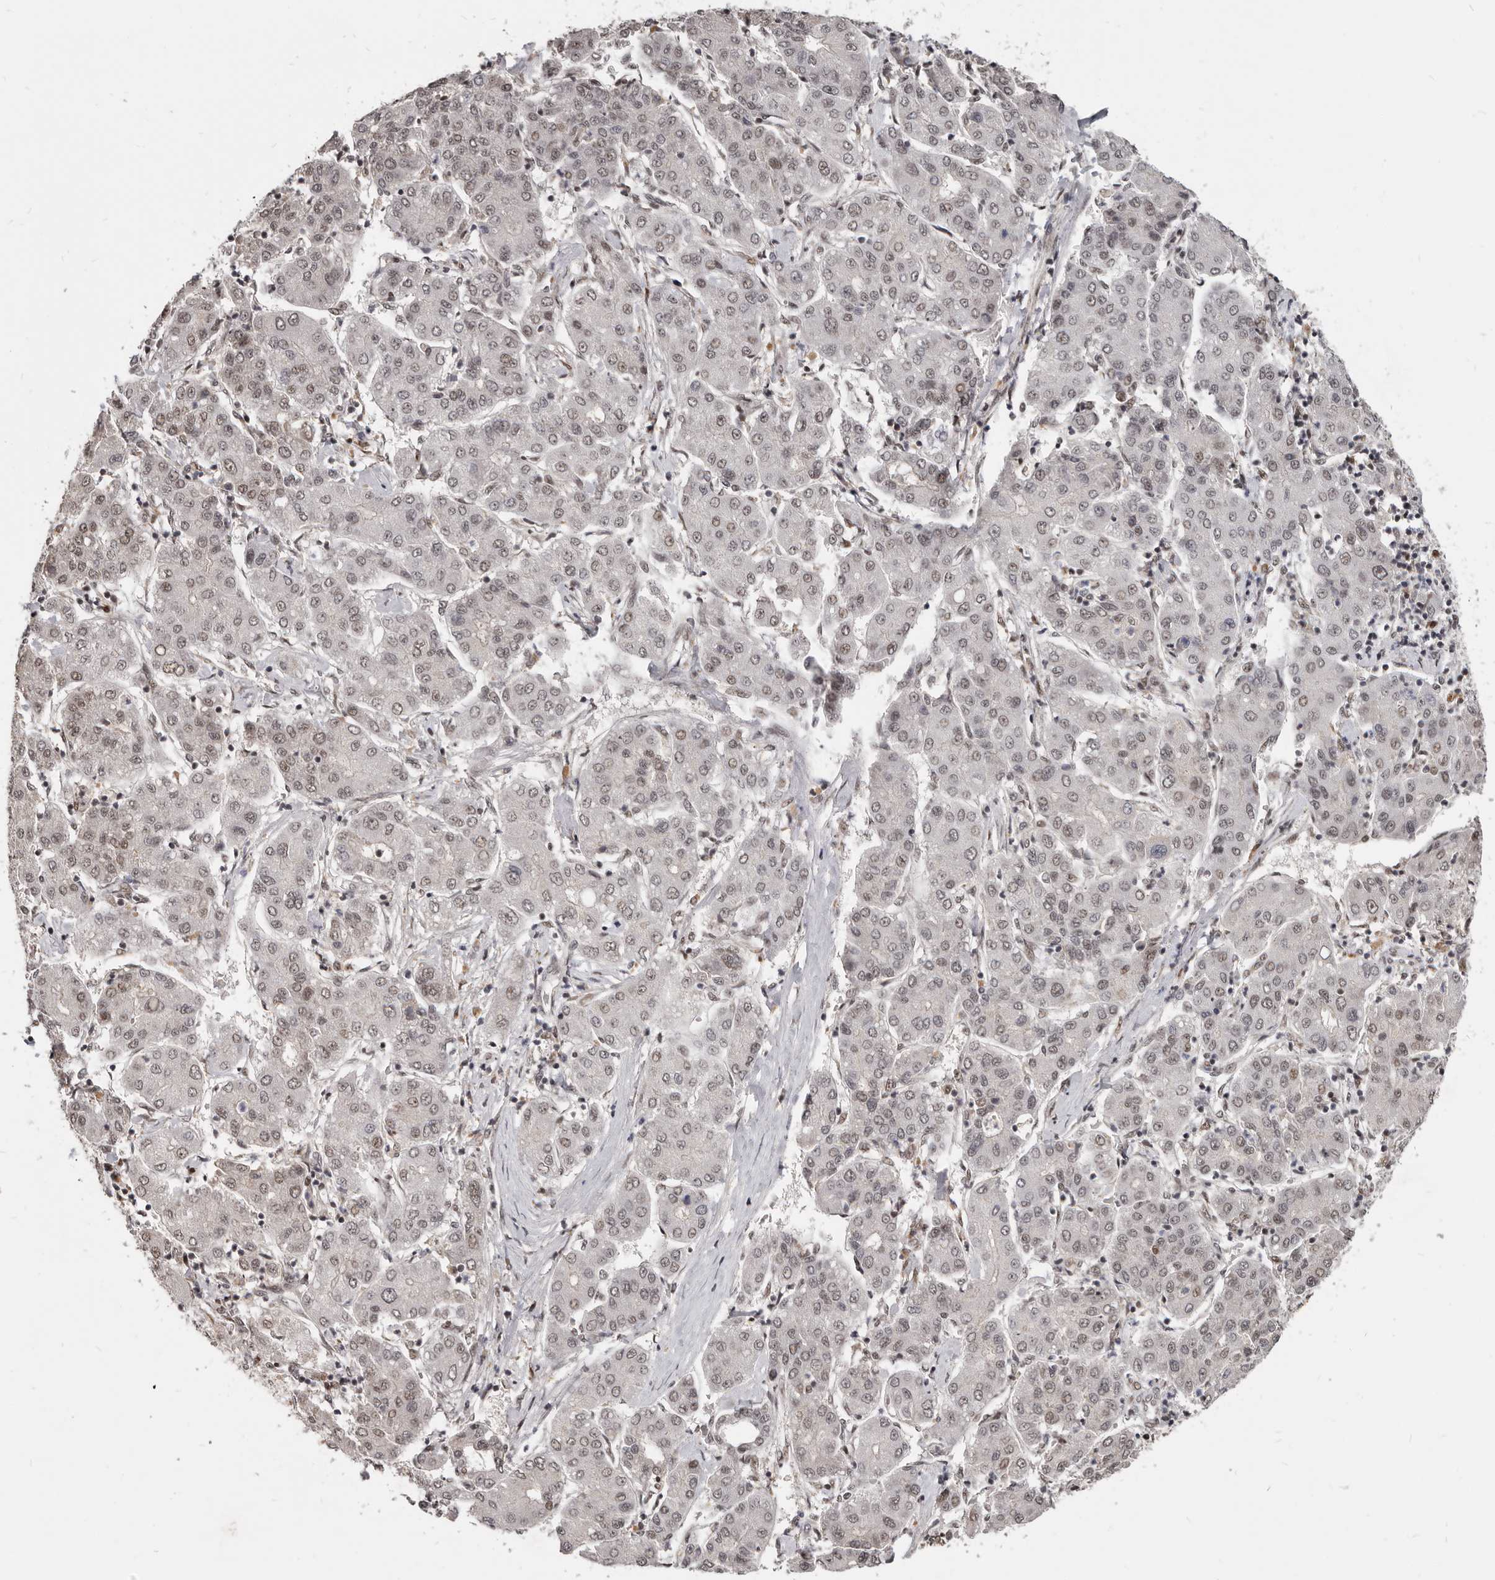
{"staining": {"intensity": "weak", "quantity": ">75%", "location": "nuclear"}, "tissue": "liver cancer", "cell_type": "Tumor cells", "image_type": "cancer", "snomed": [{"axis": "morphology", "description": "Carcinoma, Hepatocellular, NOS"}, {"axis": "topography", "description": "Liver"}], "caption": "Immunohistochemistry (IHC) (DAB) staining of liver cancer (hepatocellular carcinoma) shows weak nuclear protein positivity in about >75% of tumor cells. (Stains: DAB (3,3'-diaminobenzidine) in brown, nuclei in blue, Microscopy: brightfield microscopy at high magnification).", "gene": "ATF5", "patient": {"sex": "male", "age": 65}}